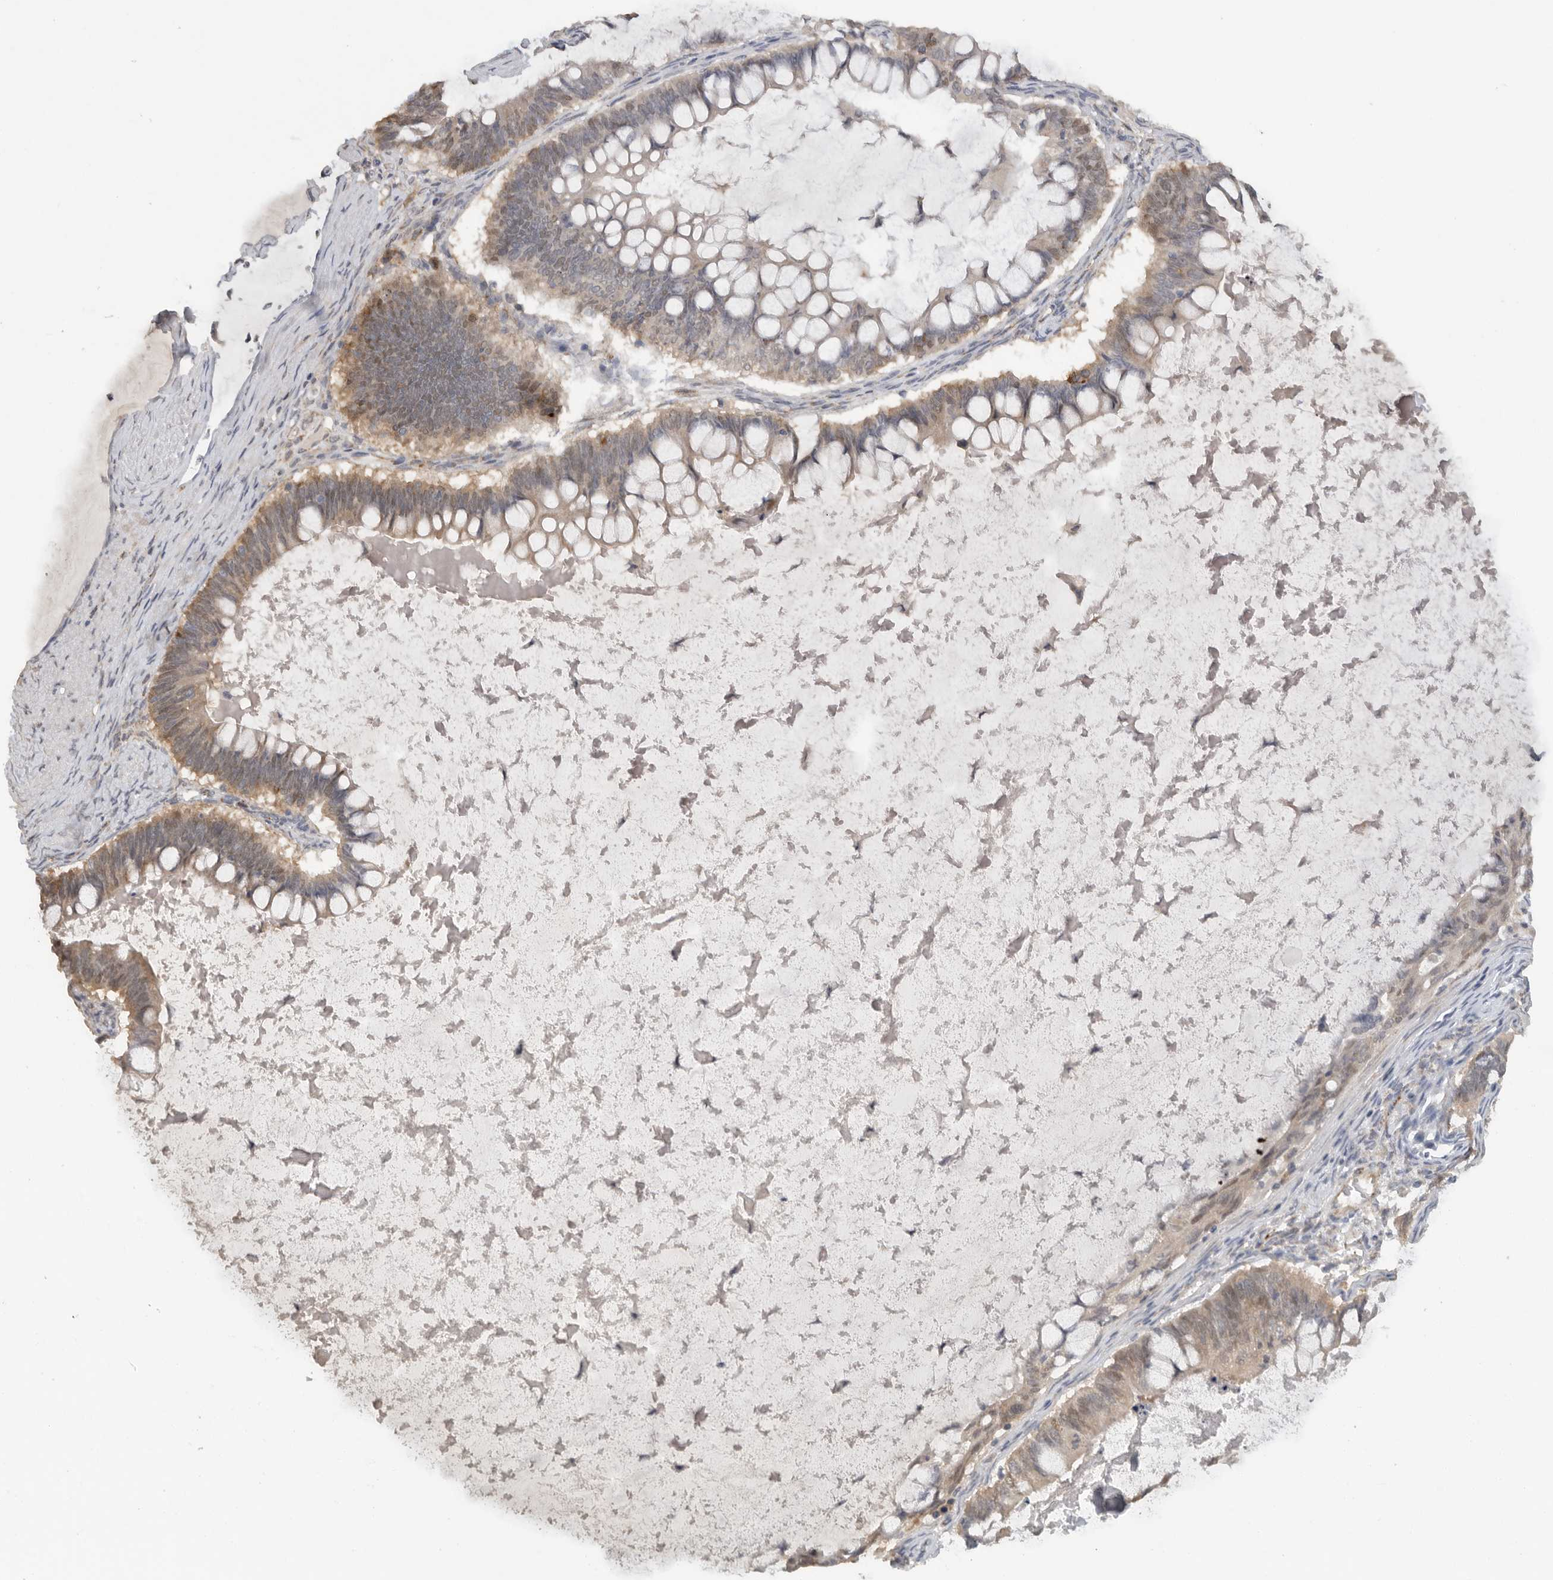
{"staining": {"intensity": "weak", "quantity": "25%-75%", "location": "cytoplasmic/membranous"}, "tissue": "ovarian cancer", "cell_type": "Tumor cells", "image_type": "cancer", "snomed": [{"axis": "morphology", "description": "Cystadenocarcinoma, mucinous, NOS"}, {"axis": "topography", "description": "Ovary"}], "caption": "Approximately 25%-75% of tumor cells in ovarian cancer (mucinous cystadenocarcinoma) display weak cytoplasmic/membranous protein expression as visualized by brown immunohistochemical staining.", "gene": "DYRK2", "patient": {"sex": "female", "age": 61}}